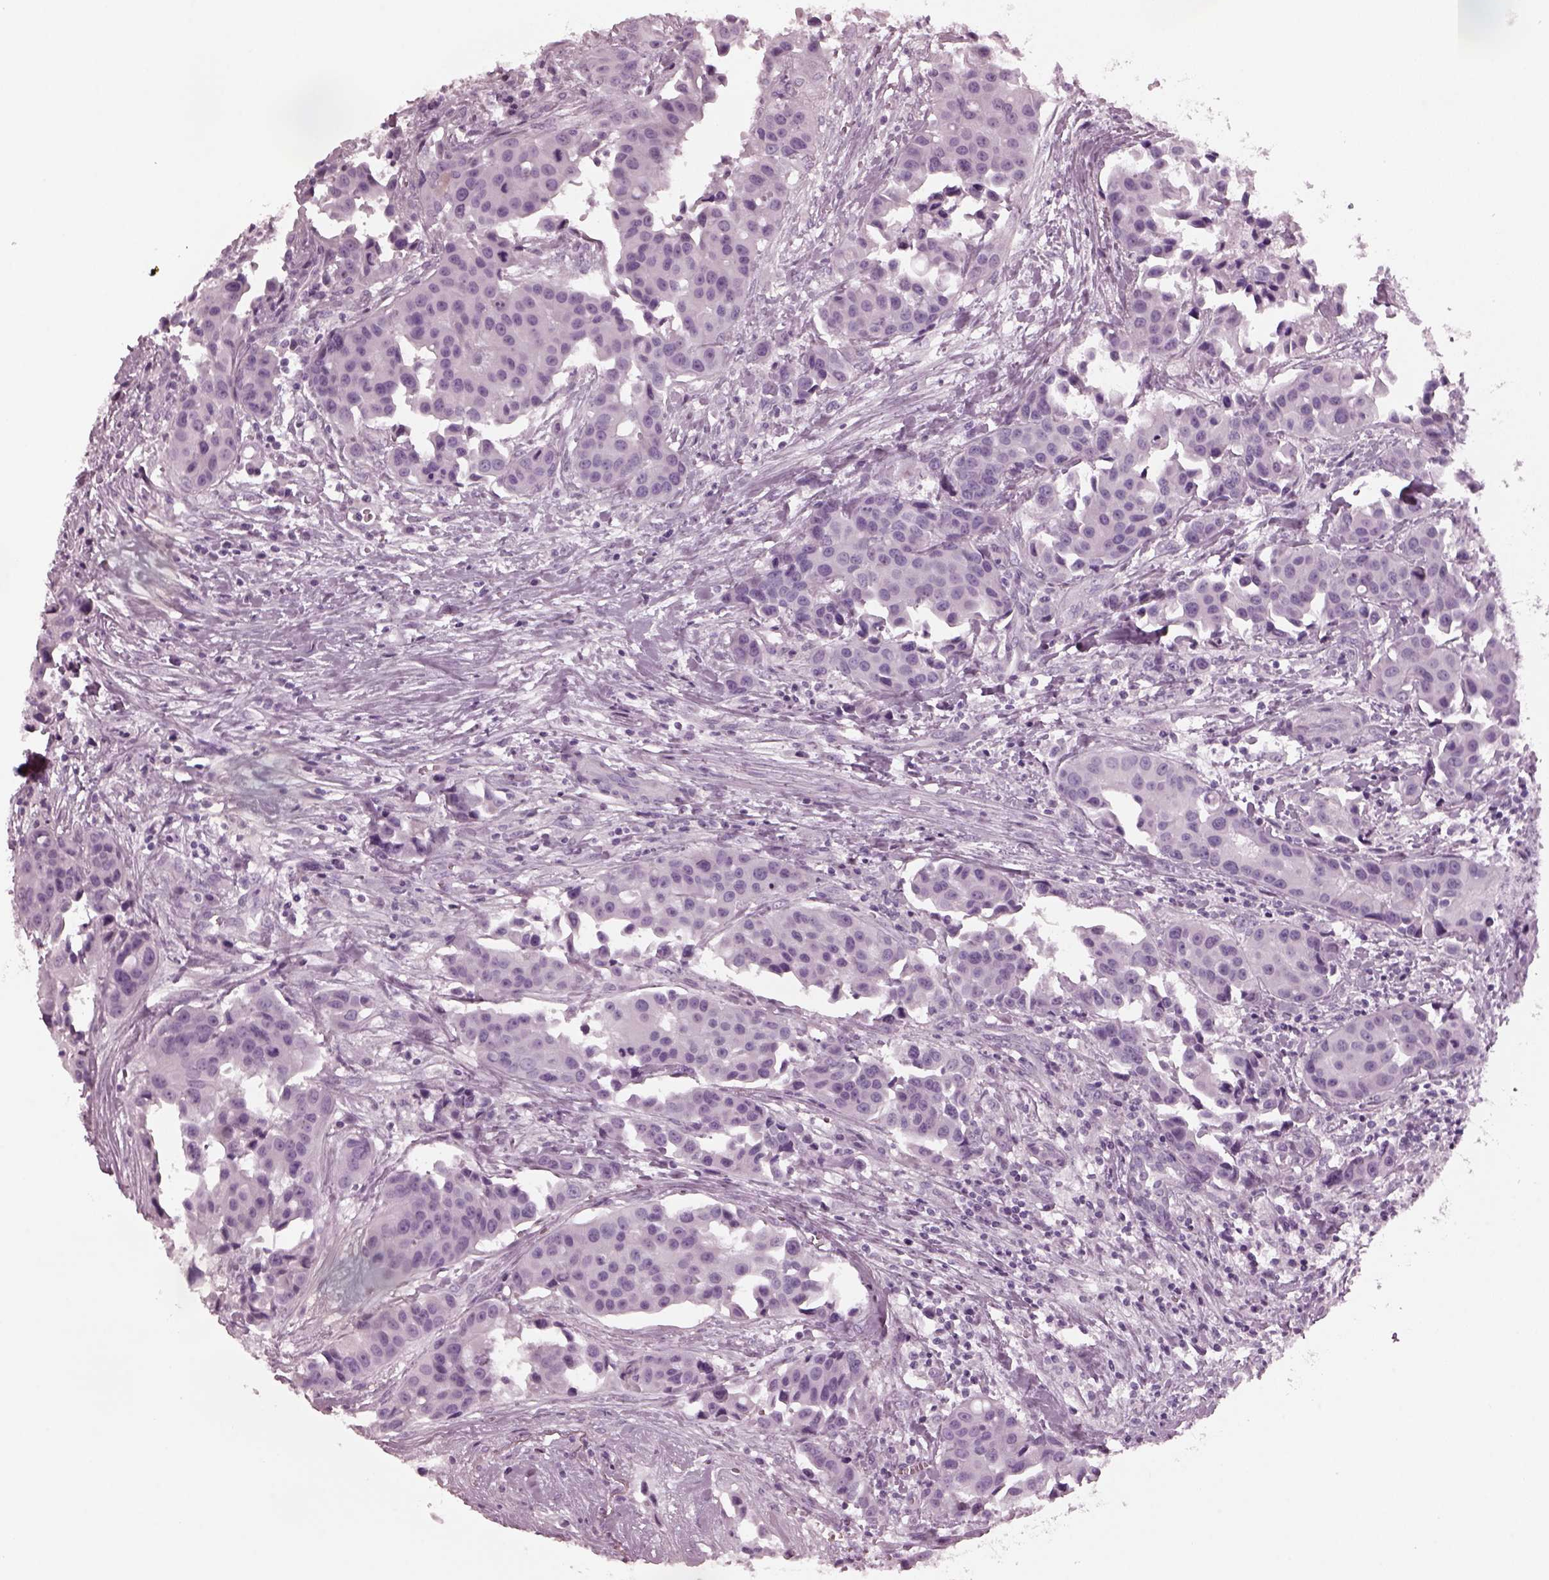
{"staining": {"intensity": "negative", "quantity": "none", "location": "none"}, "tissue": "head and neck cancer", "cell_type": "Tumor cells", "image_type": "cancer", "snomed": [{"axis": "morphology", "description": "Adenocarcinoma, NOS"}, {"axis": "topography", "description": "Head-Neck"}], "caption": "Adenocarcinoma (head and neck) stained for a protein using immunohistochemistry shows no expression tumor cells.", "gene": "RCVRN", "patient": {"sex": "male", "age": 76}}